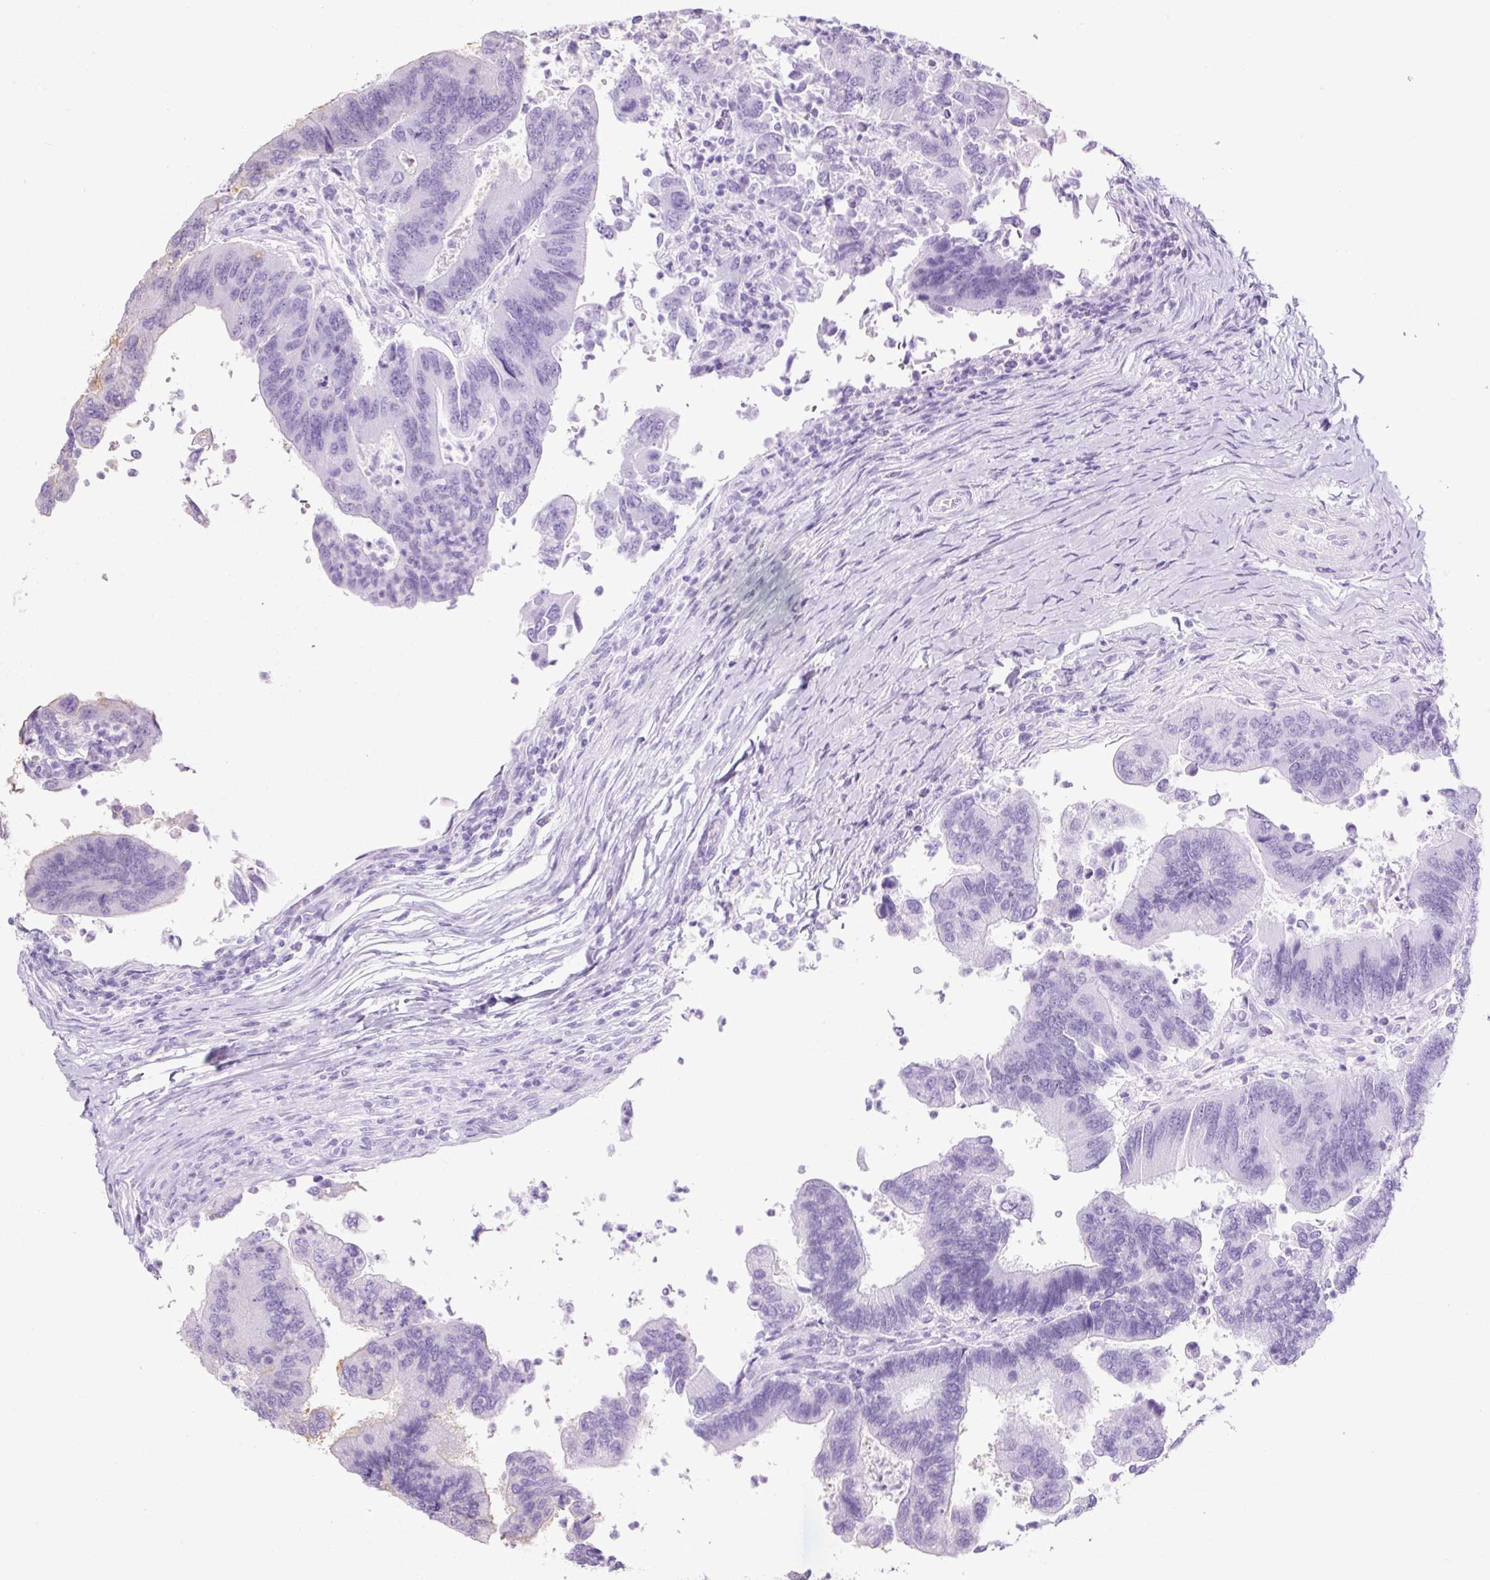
{"staining": {"intensity": "moderate", "quantity": "<25%", "location": "cytoplasmic/membranous"}, "tissue": "colorectal cancer", "cell_type": "Tumor cells", "image_type": "cancer", "snomed": [{"axis": "morphology", "description": "Adenocarcinoma, NOS"}, {"axis": "topography", "description": "Colon"}], "caption": "Protein expression analysis of human colorectal cancer (adenocarcinoma) reveals moderate cytoplasmic/membranous staining in about <25% of tumor cells.", "gene": "TSPAN8", "patient": {"sex": "female", "age": 67}}